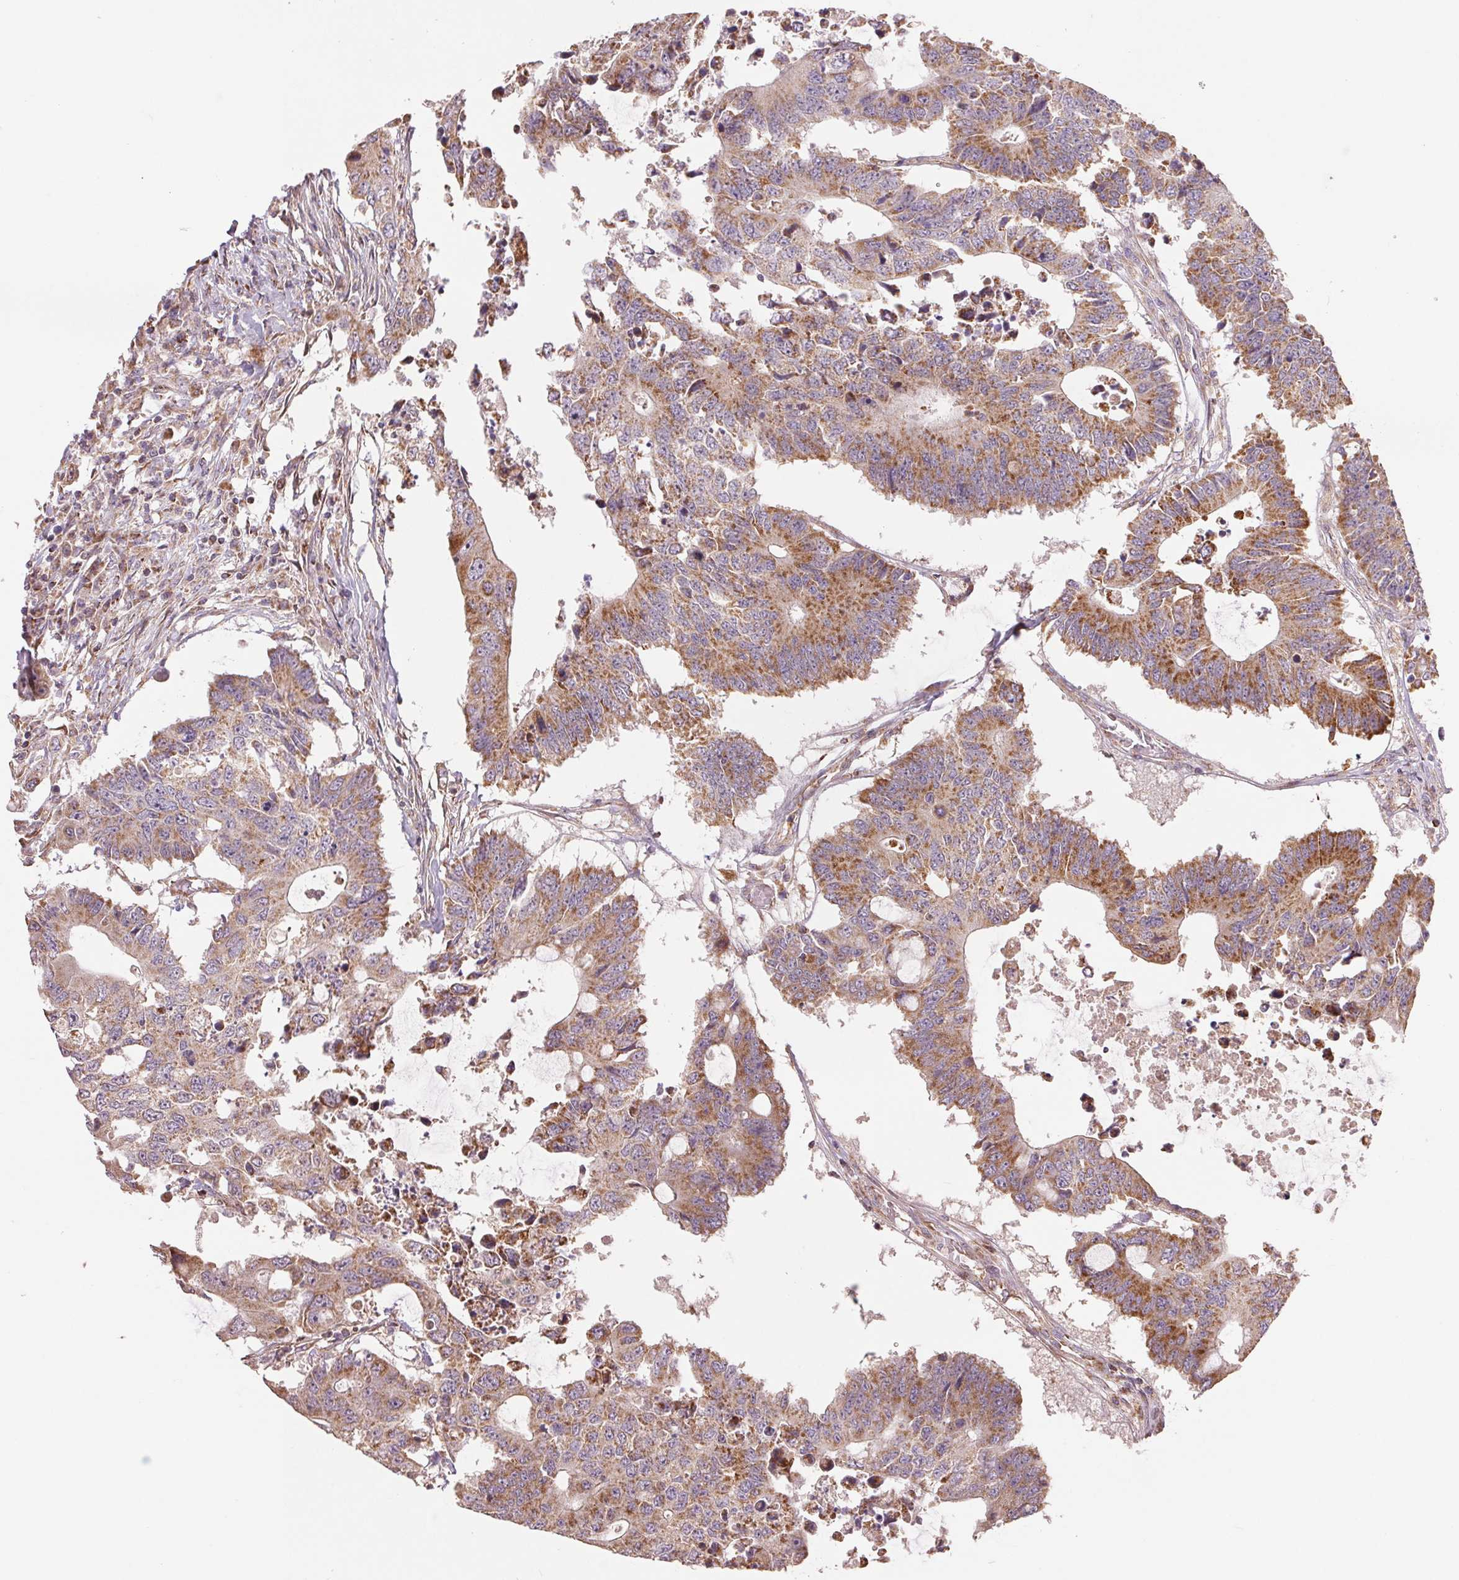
{"staining": {"intensity": "moderate", "quantity": ">75%", "location": "cytoplasmic/membranous"}, "tissue": "colorectal cancer", "cell_type": "Tumor cells", "image_type": "cancer", "snomed": [{"axis": "morphology", "description": "Adenocarcinoma, NOS"}, {"axis": "topography", "description": "Colon"}], "caption": "Immunohistochemical staining of human colorectal cancer shows medium levels of moderate cytoplasmic/membranous protein expression in about >75% of tumor cells.", "gene": "DGUOK", "patient": {"sex": "male", "age": 71}}